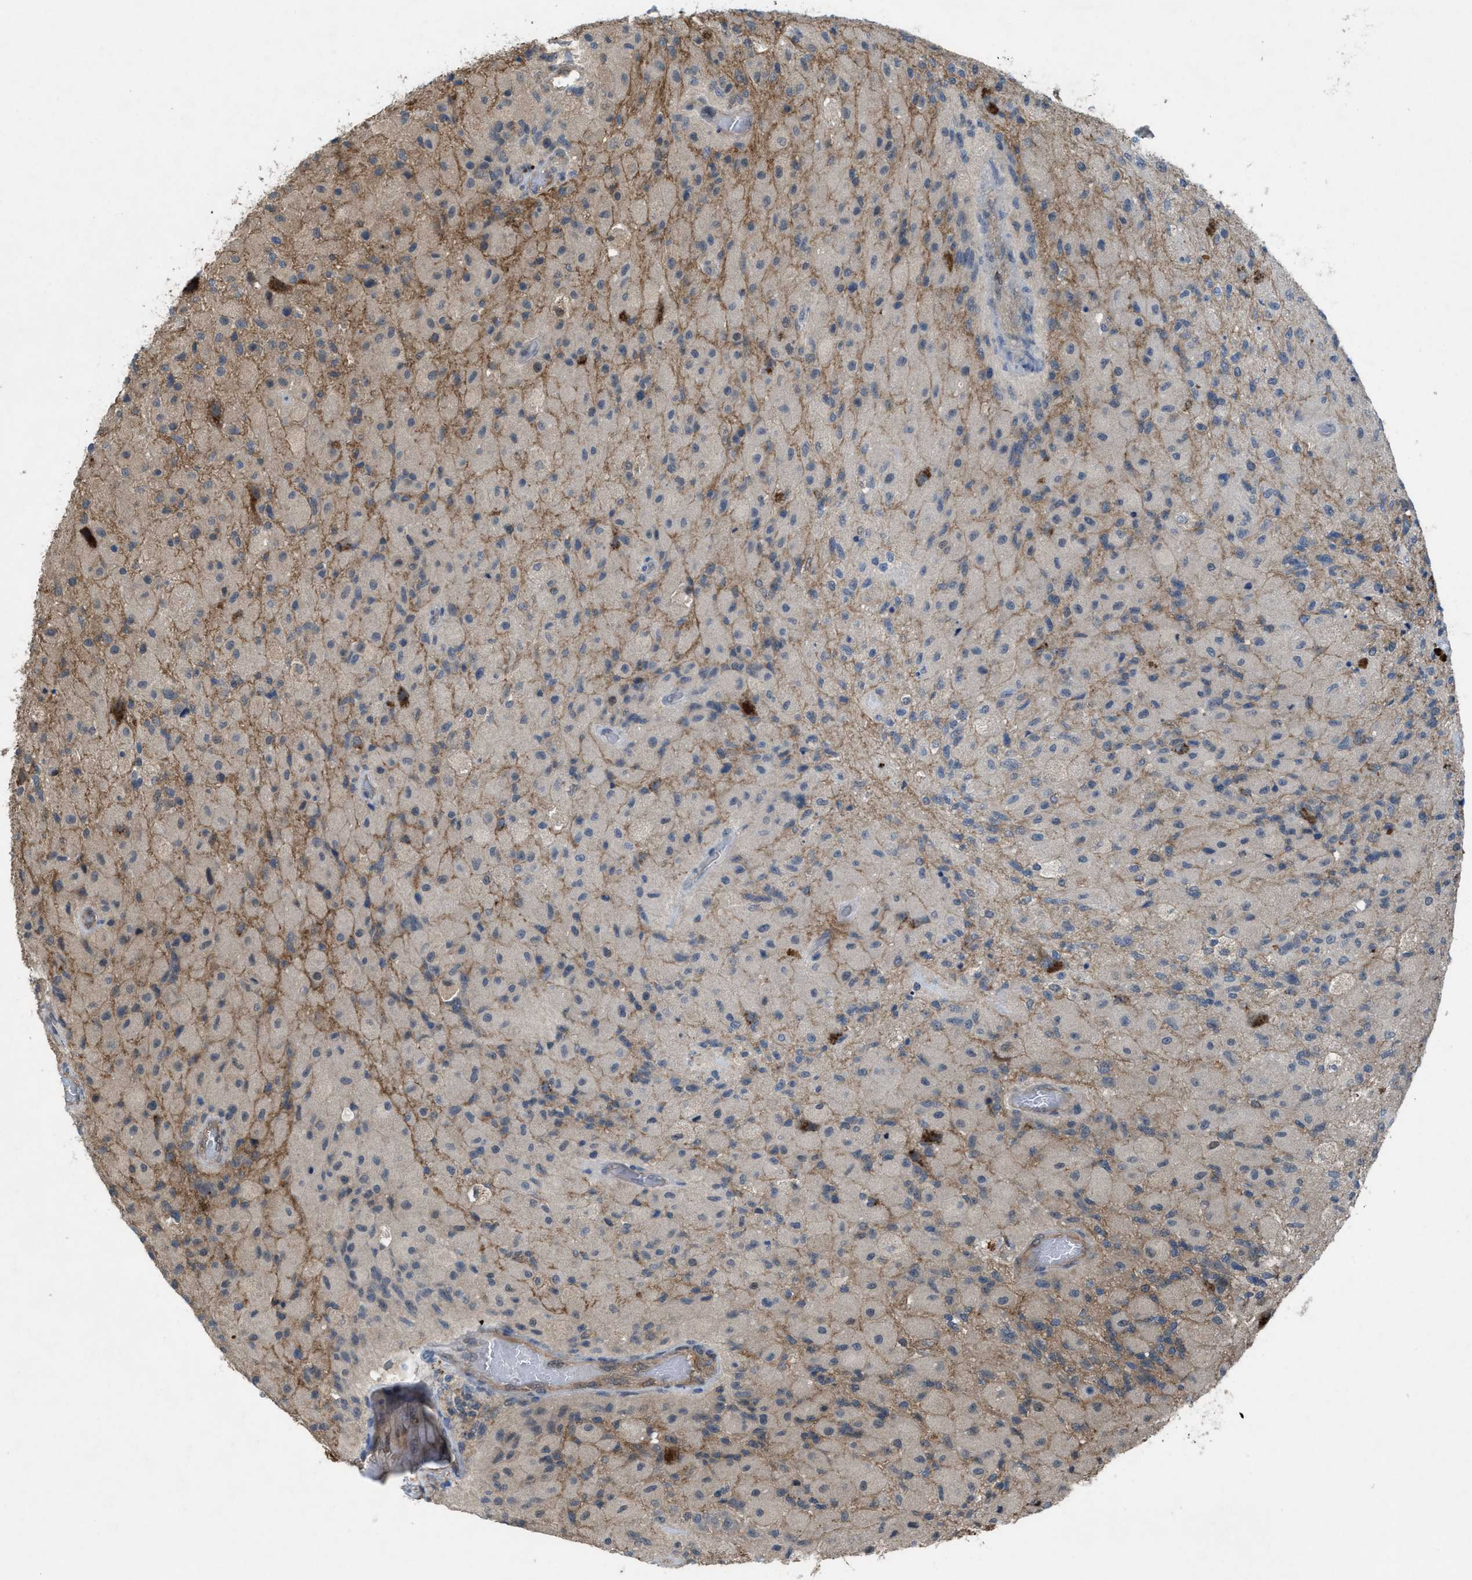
{"staining": {"intensity": "negative", "quantity": "none", "location": "none"}, "tissue": "glioma", "cell_type": "Tumor cells", "image_type": "cancer", "snomed": [{"axis": "morphology", "description": "Normal tissue, NOS"}, {"axis": "morphology", "description": "Glioma, malignant, High grade"}, {"axis": "topography", "description": "Cerebral cortex"}], "caption": "Micrograph shows no protein expression in tumor cells of malignant glioma (high-grade) tissue.", "gene": "PLAA", "patient": {"sex": "male", "age": 77}}